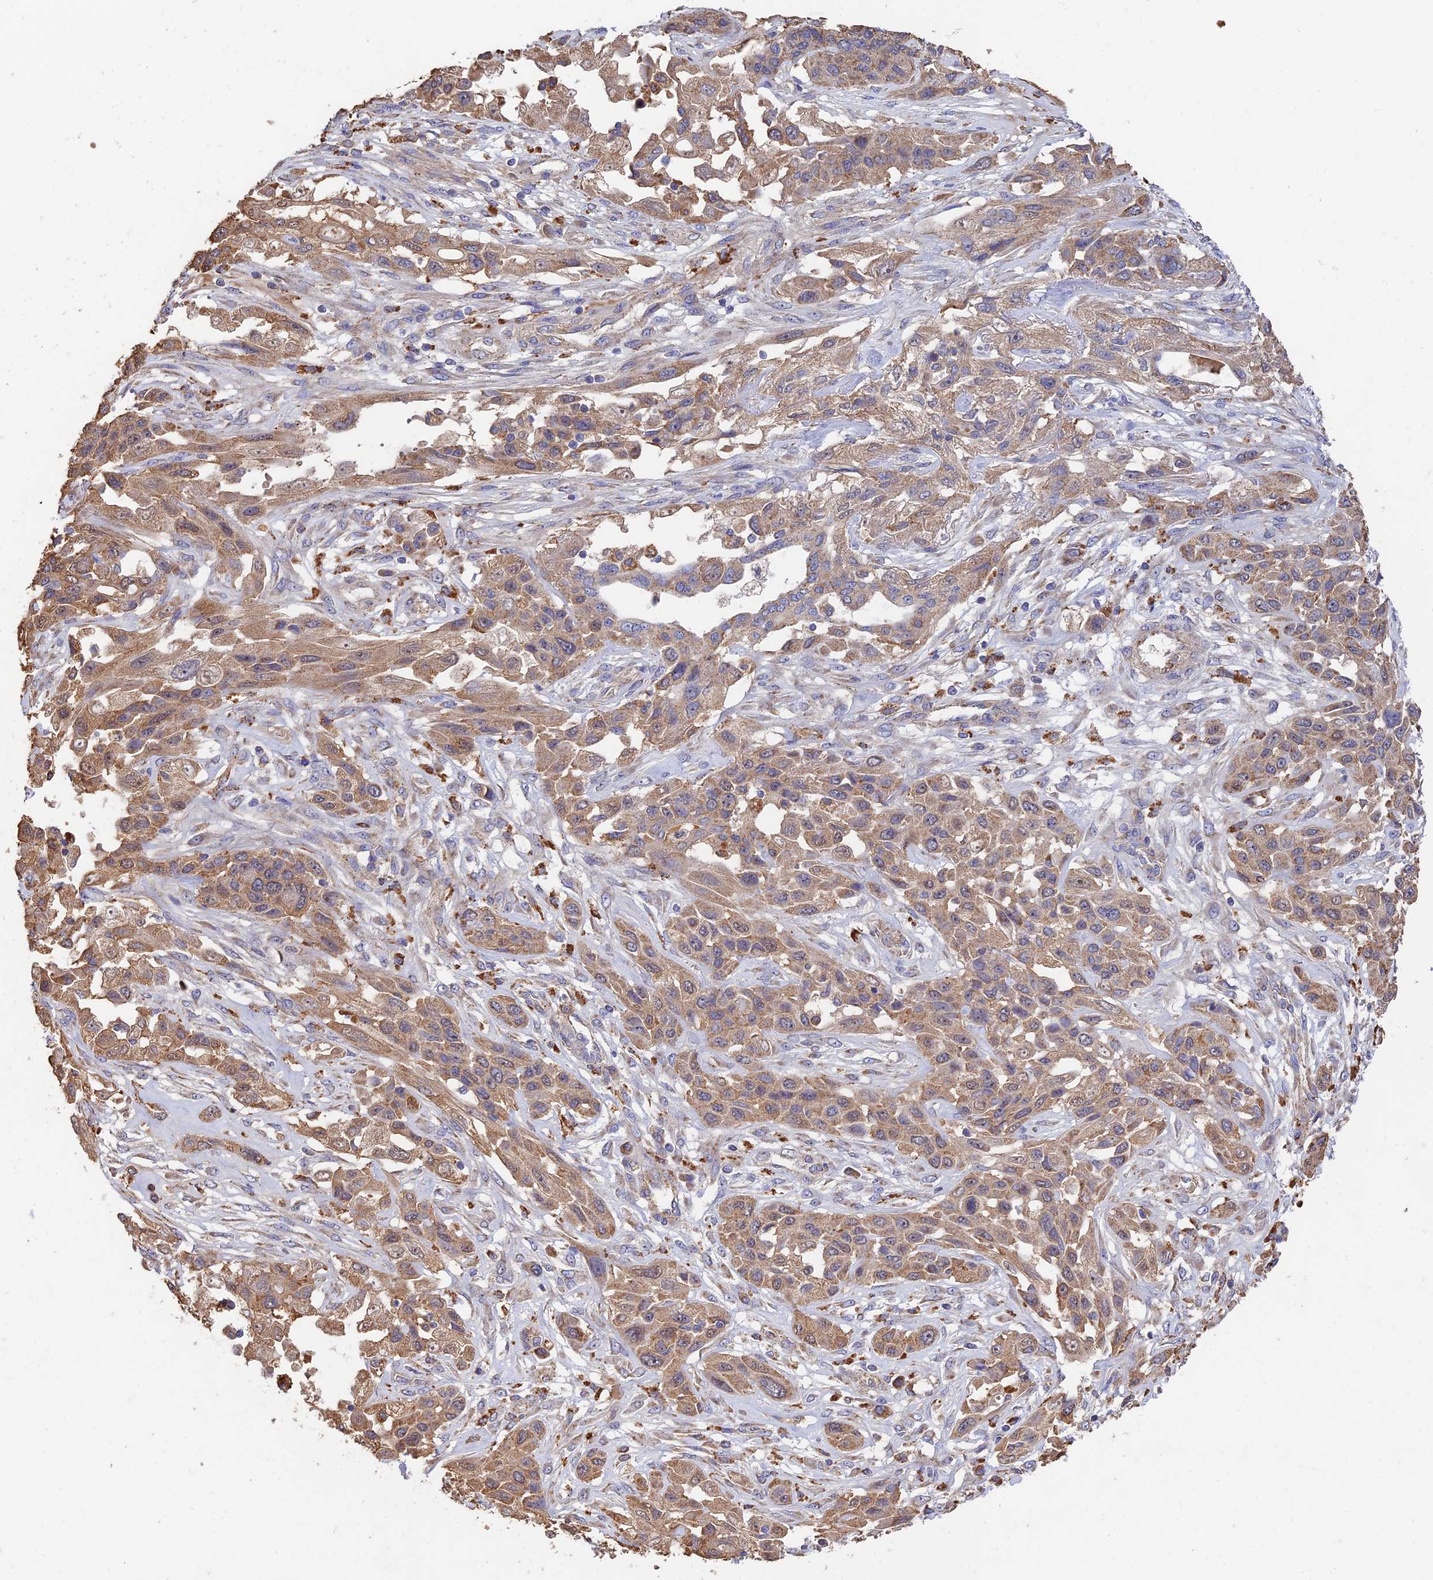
{"staining": {"intensity": "moderate", "quantity": ">75%", "location": "cytoplasmic/membranous"}, "tissue": "lung cancer", "cell_type": "Tumor cells", "image_type": "cancer", "snomed": [{"axis": "morphology", "description": "Squamous cell carcinoma, NOS"}, {"axis": "topography", "description": "Lung"}], "caption": "Human lung cancer (squamous cell carcinoma) stained with a protein marker displays moderate staining in tumor cells.", "gene": "SLC38A11", "patient": {"sex": "female", "age": 70}}